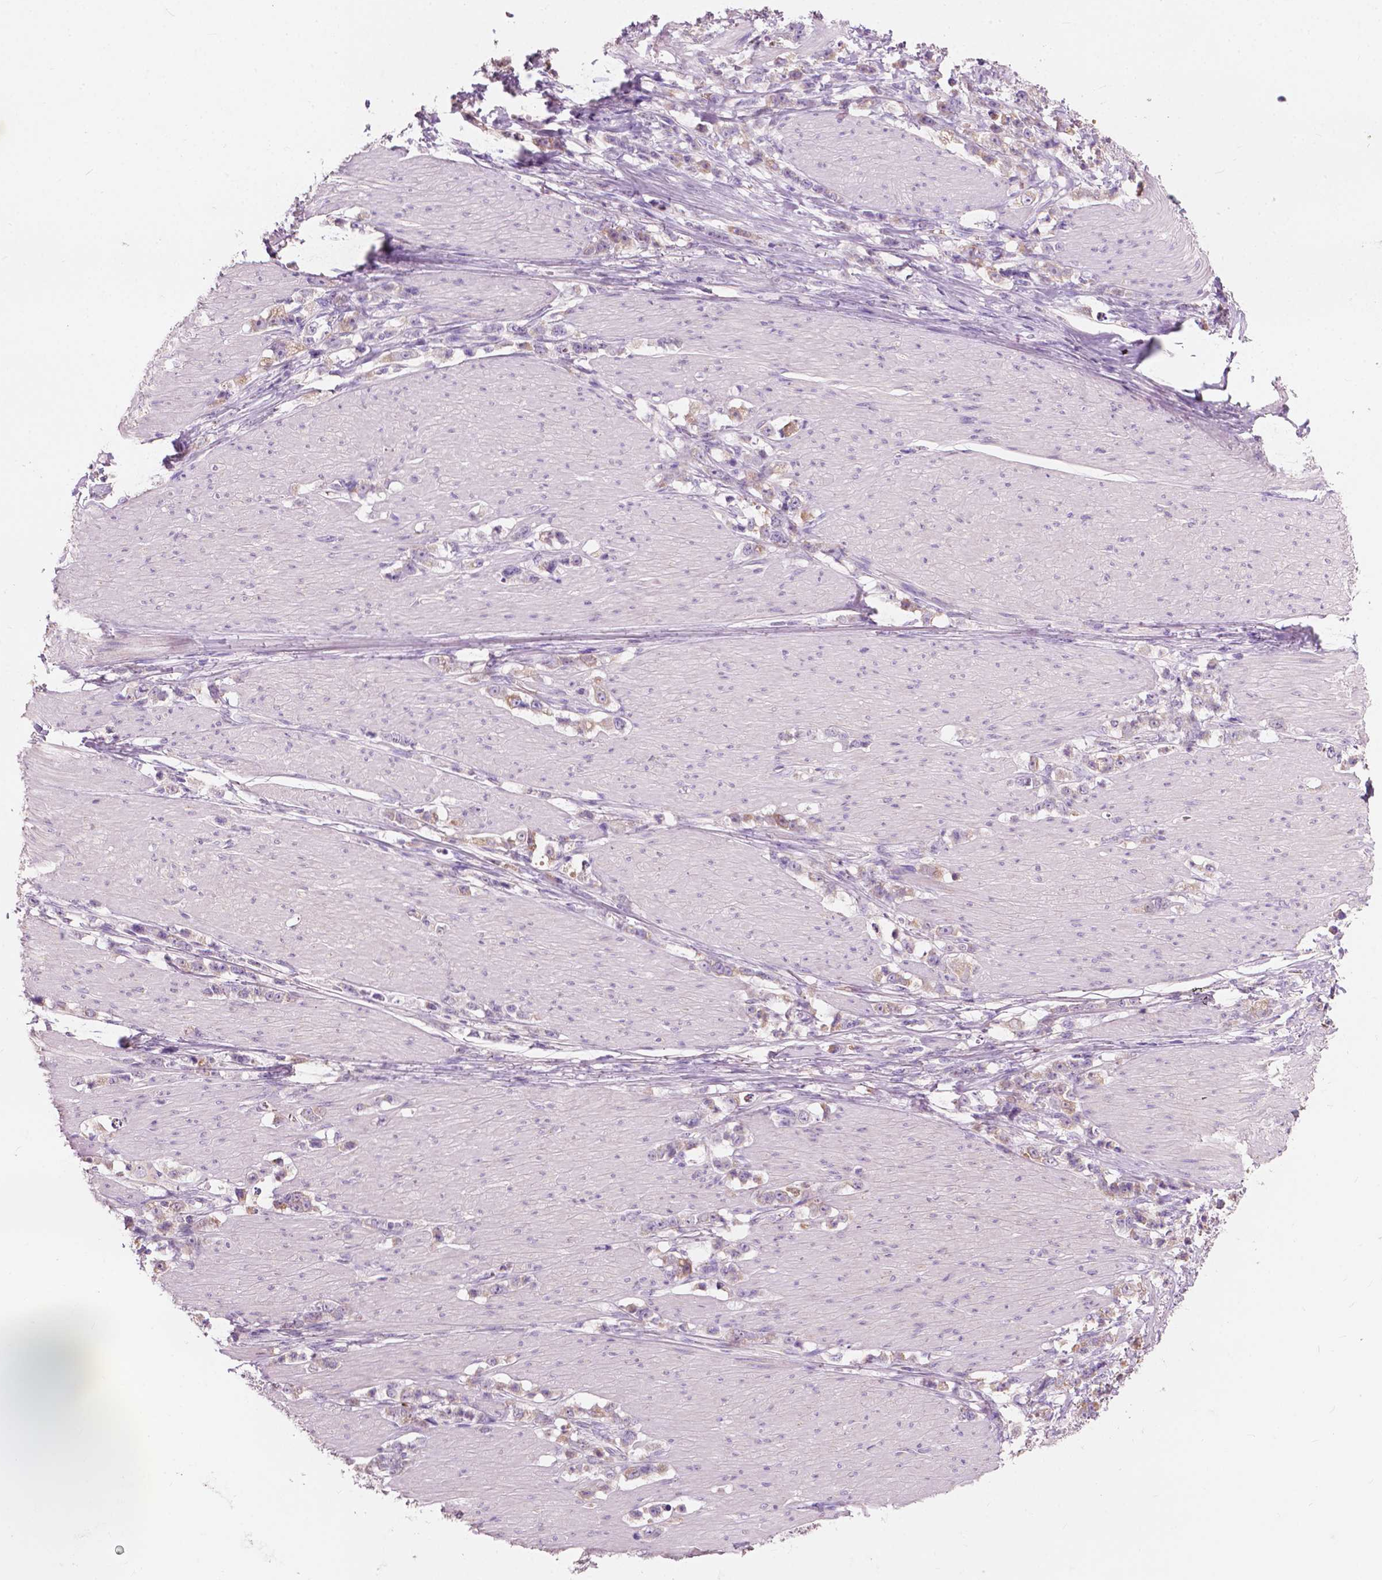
{"staining": {"intensity": "weak", "quantity": "25%-75%", "location": "cytoplasmic/membranous"}, "tissue": "stomach cancer", "cell_type": "Tumor cells", "image_type": "cancer", "snomed": [{"axis": "morphology", "description": "Adenocarcinoma, NOS"}, {"axis": "topography", "description": "Stomach, lower"}], "caption": "Adenocarcinoma (stomach) stained for a protein (brown) exhibits weak cytoplasmic/membranous positive positivity in about 25%-75% of tumor cells.", "gene": "NDUFS1", "patient": {"sex": "male", "age": 88}}